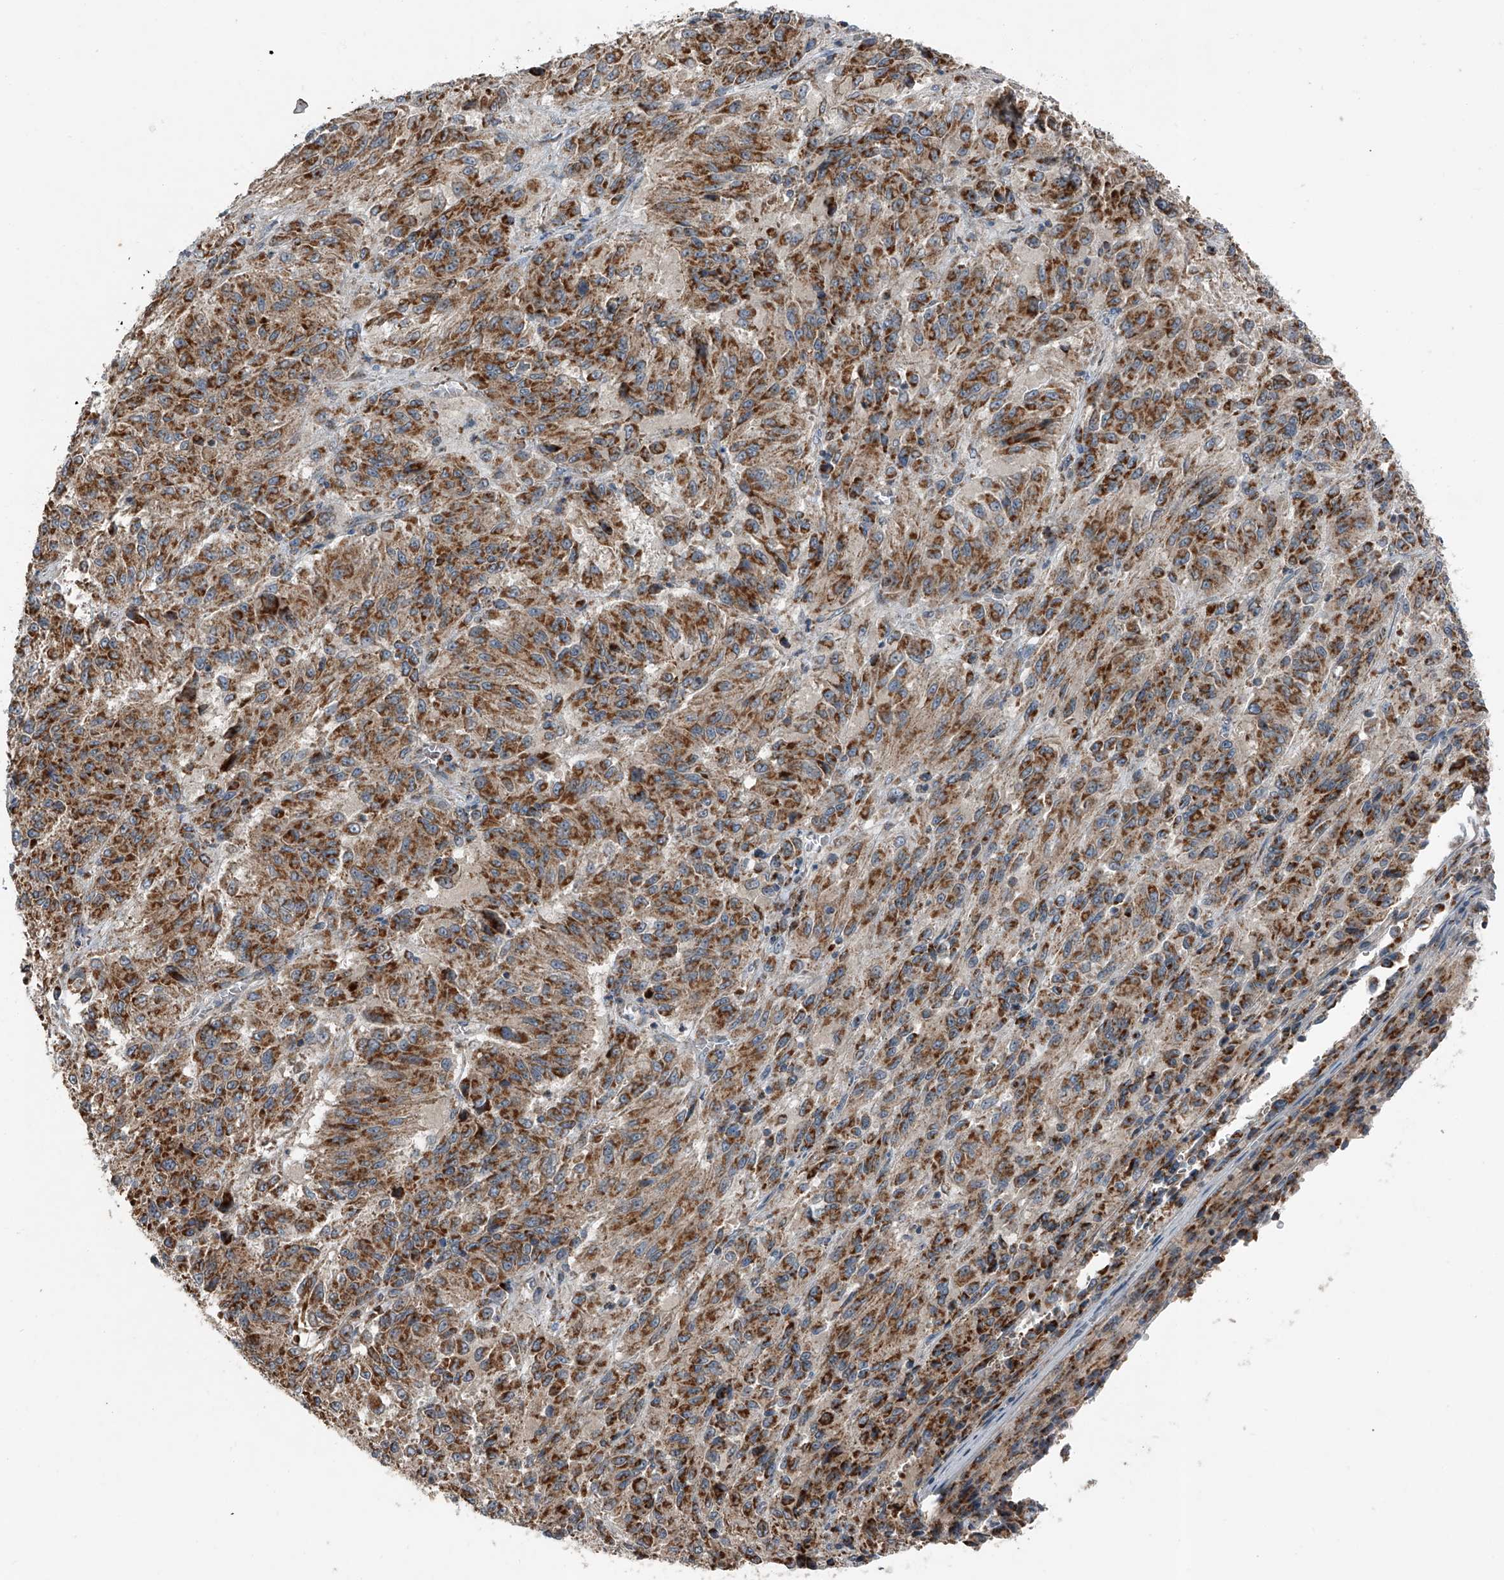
{"staining": {"intensity": "strong", "quantity": ">75%", "location": "cytoplasmic/membranous"}, "tissue": "melanoma", "cell_type": "Tumor cells", "image_type": "cancer", "snomed": [{"axis": "morphology", "description": "Malignant melanoma, Metastatic site"}, {"axis": "topography", "description": "Lung"}], "caption": "A high-resolution photomicrograph shows immunohistochemistry (IHC) staining of melanoma, which reveals strong cytoplasmic/membranous expression in about >75% of tumor cells. The staining was performed using DAB (3,3'-diaminobenzidine), with brown indicating positive protein expression. Nuclei are stained blue with hematoxylin.", "gene": "CHRNA7", "patient": {"sex": "male", "age": 64}}